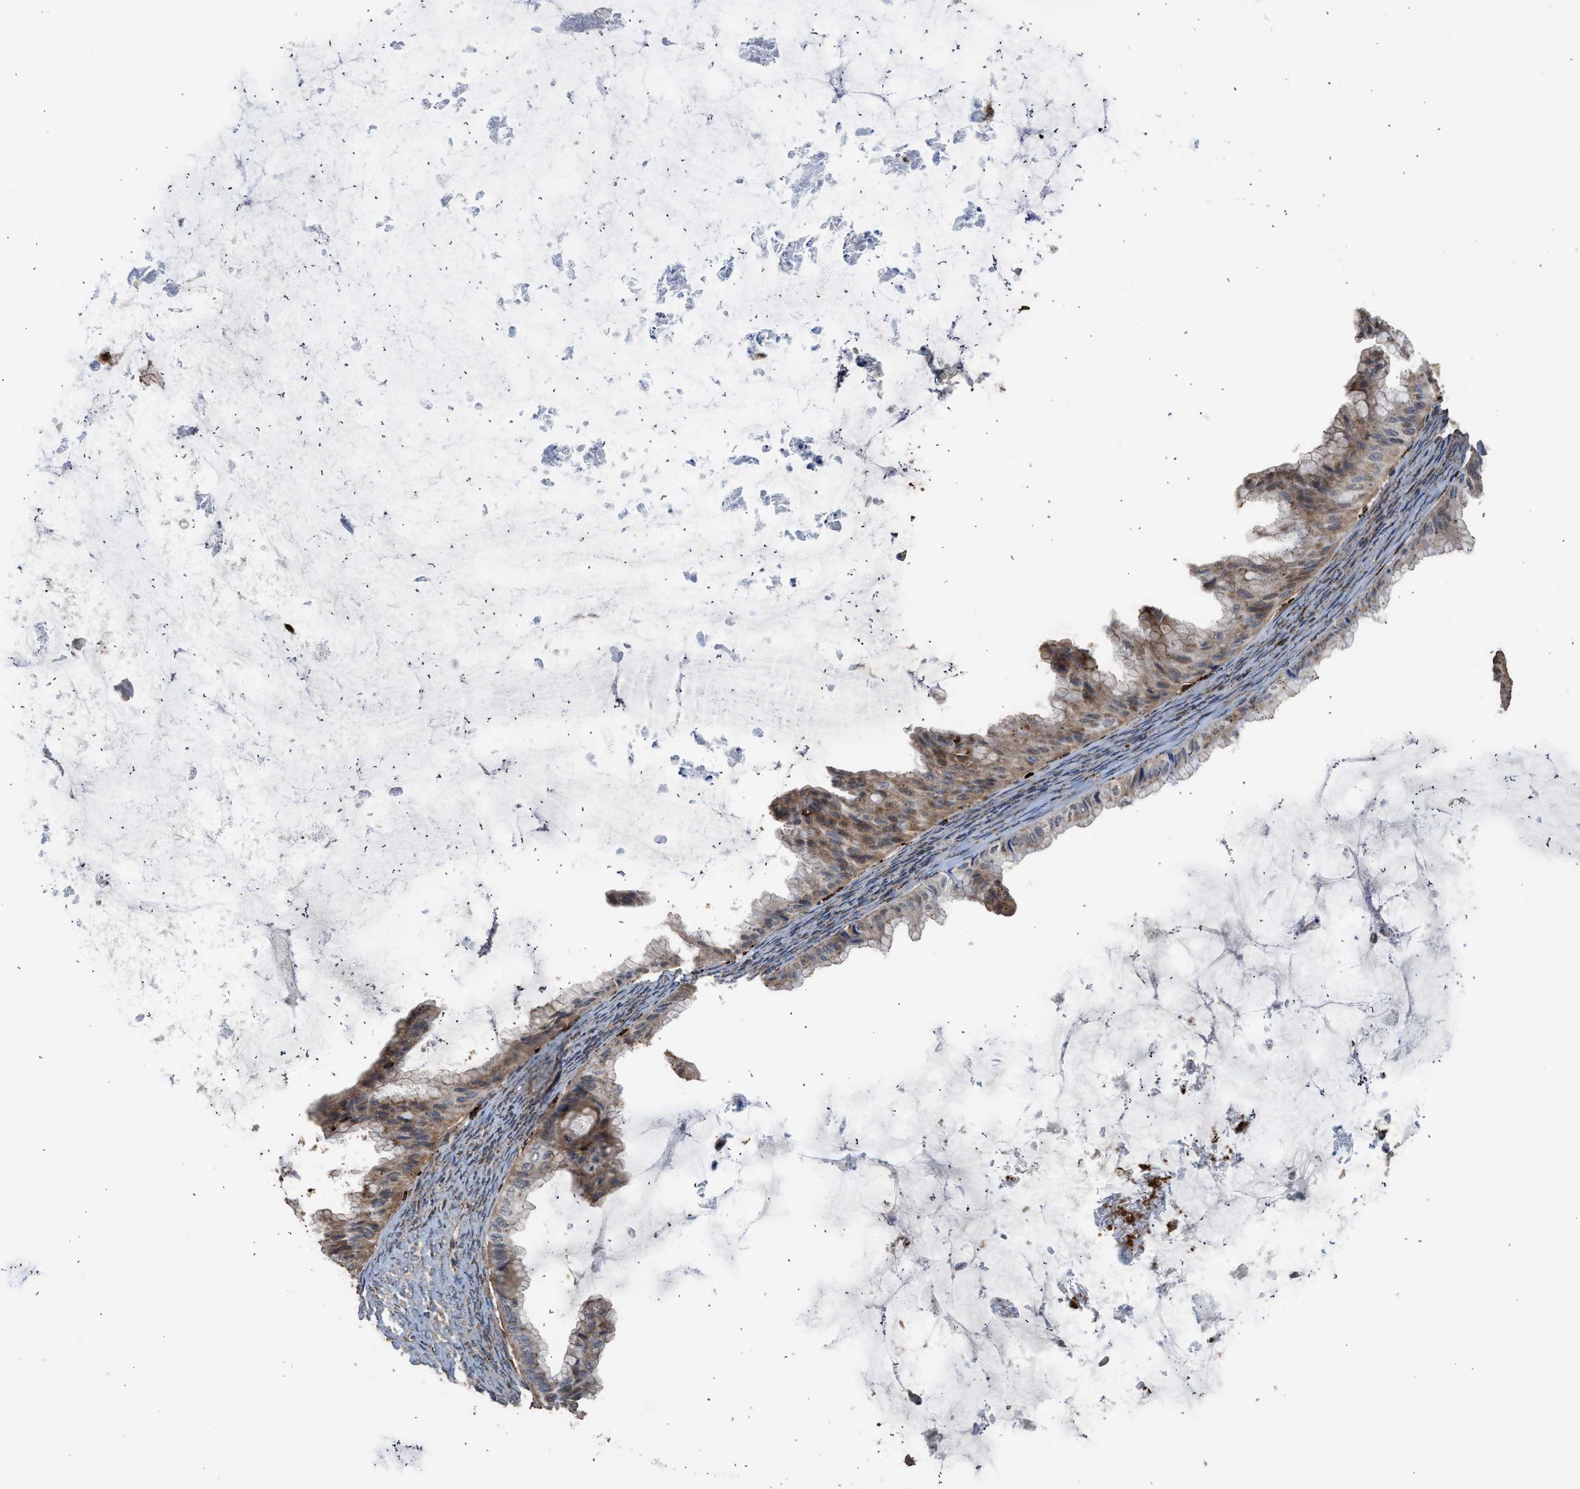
{"staining": {"intensity": "moderate", "quantity": ">75%", "location": "cytoplasmic/membranous"}, "tissue": "ovarian cancer", "cell_type": "Tumor cells", "image_type": "cancer", "snomed": [{"axis": "morphology", "description": "Cystadenocarcinoma, mucinous, NOS"}, {"axis": "topography", "description": "Ovary"}], "caption": "High-magnification brightfield microscopy of ovarian cancer stained with DAB (3,3'-diaminobenzidine) (brown) and counterstained with hematoxylin (blue). tumor cells exhibit moderate cytoplasmic/membranous staining is present in about>75% of cells.", "gene": "CTSV", "patient": {"sex": "female", "age": 61}}